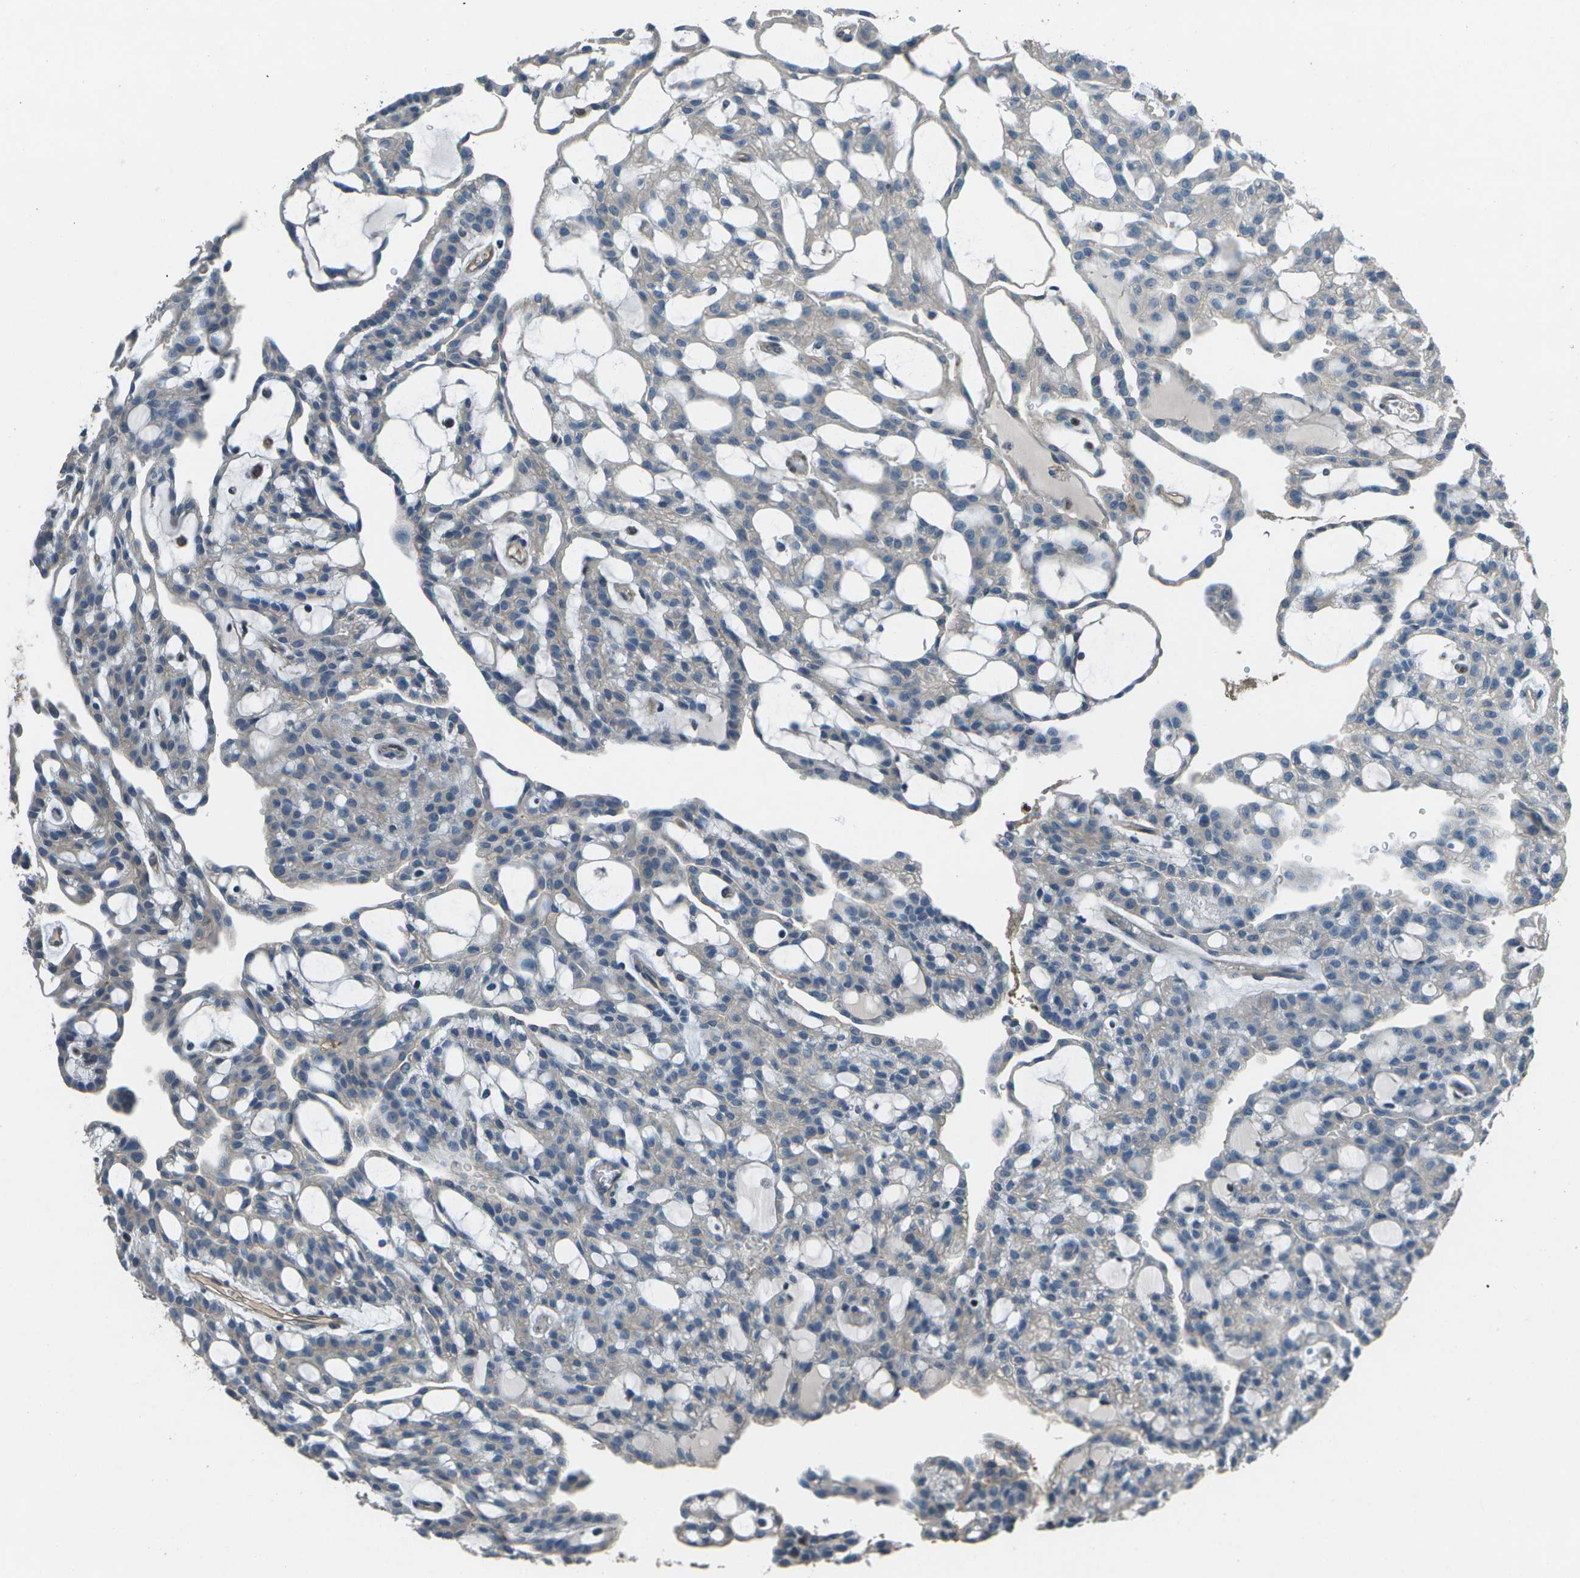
{"staining": {"intensity": "negative", "quantity": "none", "location": "none"}, "tissue": "renal cancer", "cell_type": "Tumor cells", "image_type": "cancer", "snomed": [{"axis": "morphology", "description": "Adenocarcinoma, NOS"}, {"axis": "topography", "description": "Kidney"}], "caption": "Renal cancer (adenocarcinoma) stained for a protein using immunohistochemistry demonstrates no positivity tumor cells.", "gene": "PDLIM1", "patient": {"sex": "male", "age": 63}}